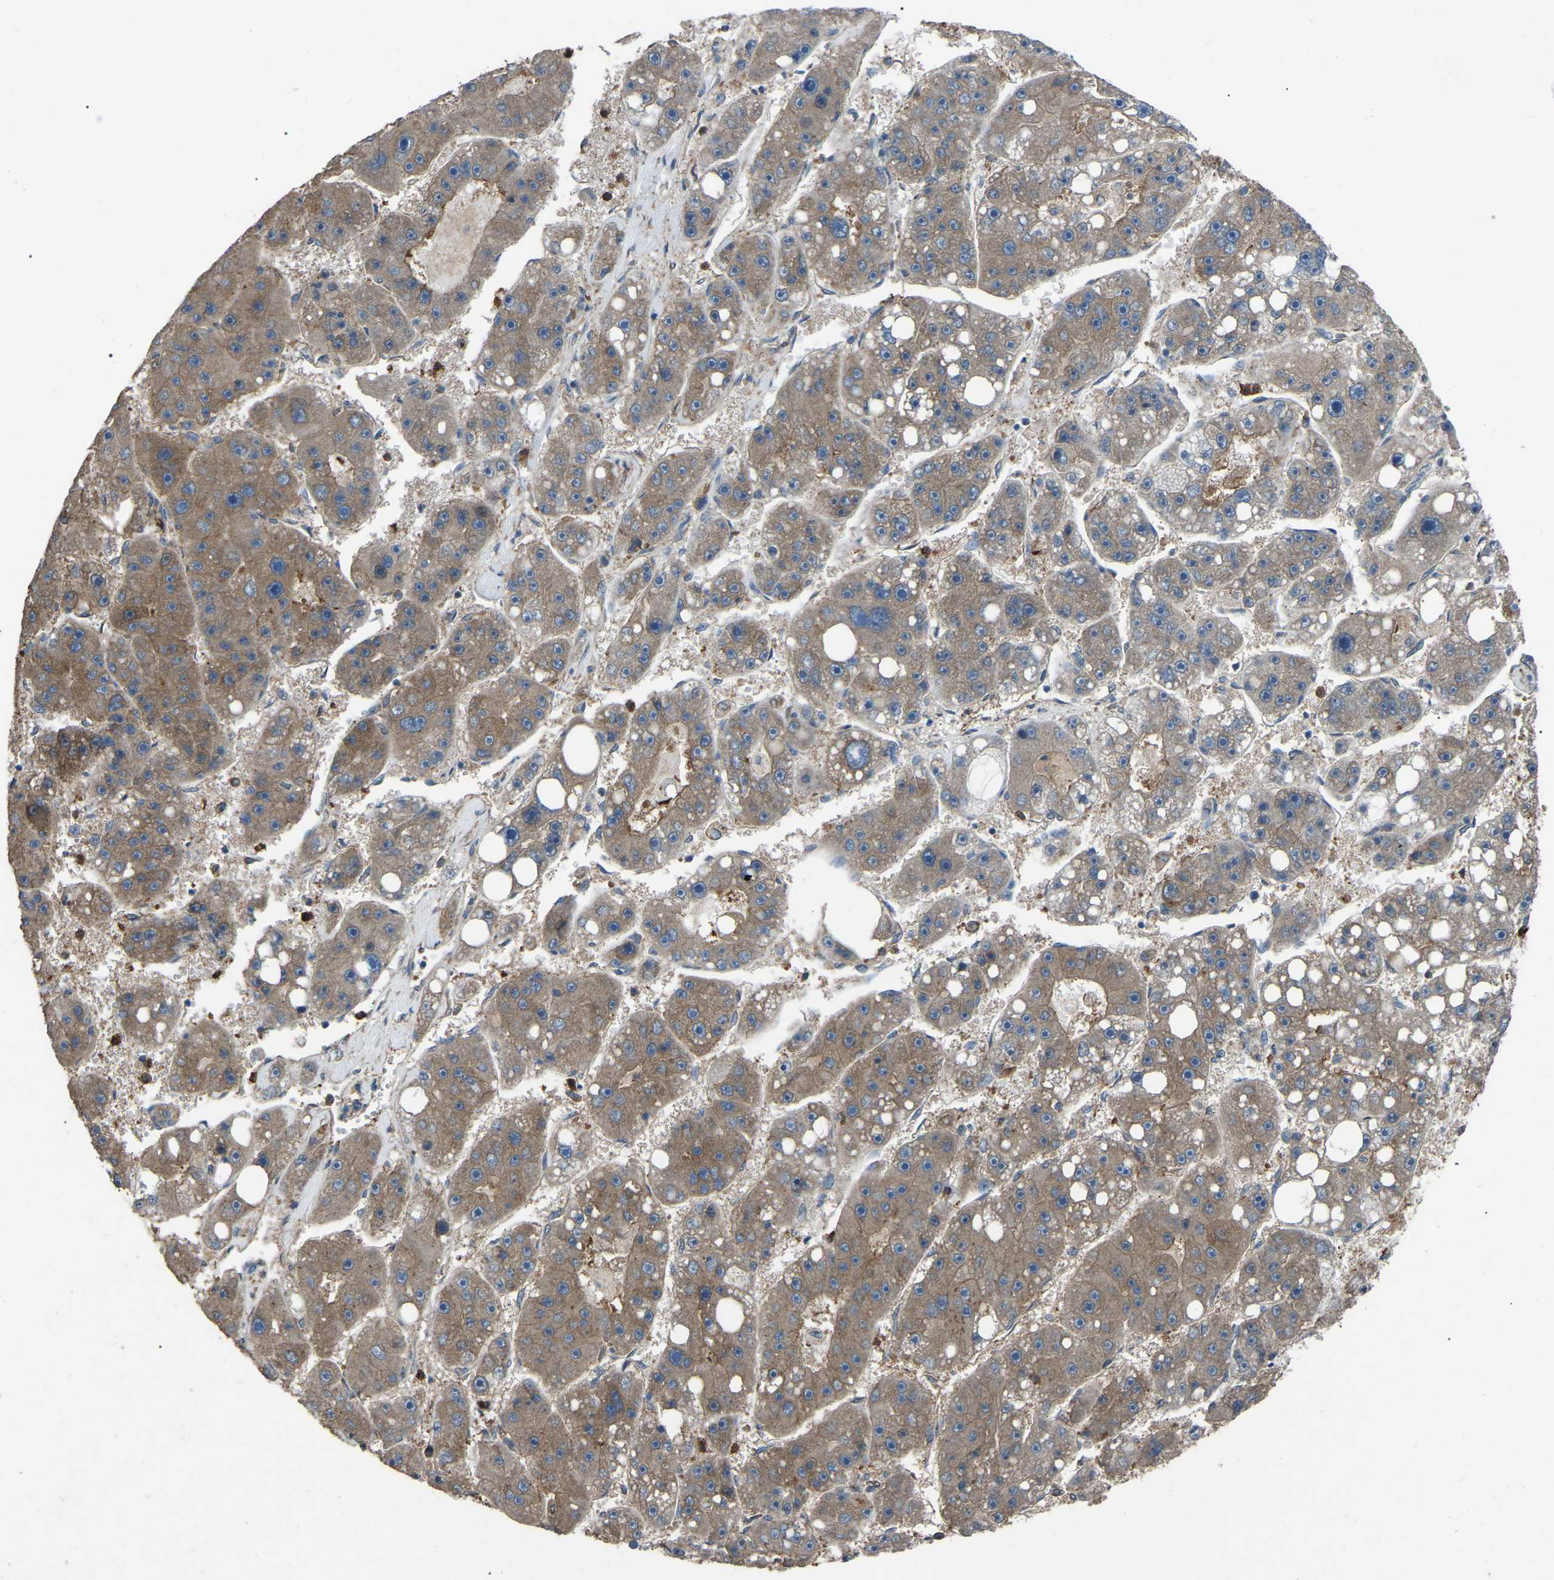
{"staining": {"intensity": "moderate", "quantity": ">75%", "location": "cytoplasmic/membranous"}, "tissue": "liver cancer", "cell_type": "Tumor cells", "image_type": "cancer", "snomed": [{"axis": "morphology", "description": "Carcinoma, Hepatocellular, NOS"}, {"axis": "topography", "description": "Liver"}], "caption": "There is medium levels of moderate cytoplasmic/membranous staining in tumor cells of liver cancer (hepatocellular carcinoma), as demonstrated by immunohistochemical staining (brown color).", "gene": "AIMP1", "patient": {"sex": "female", "age": 61}}